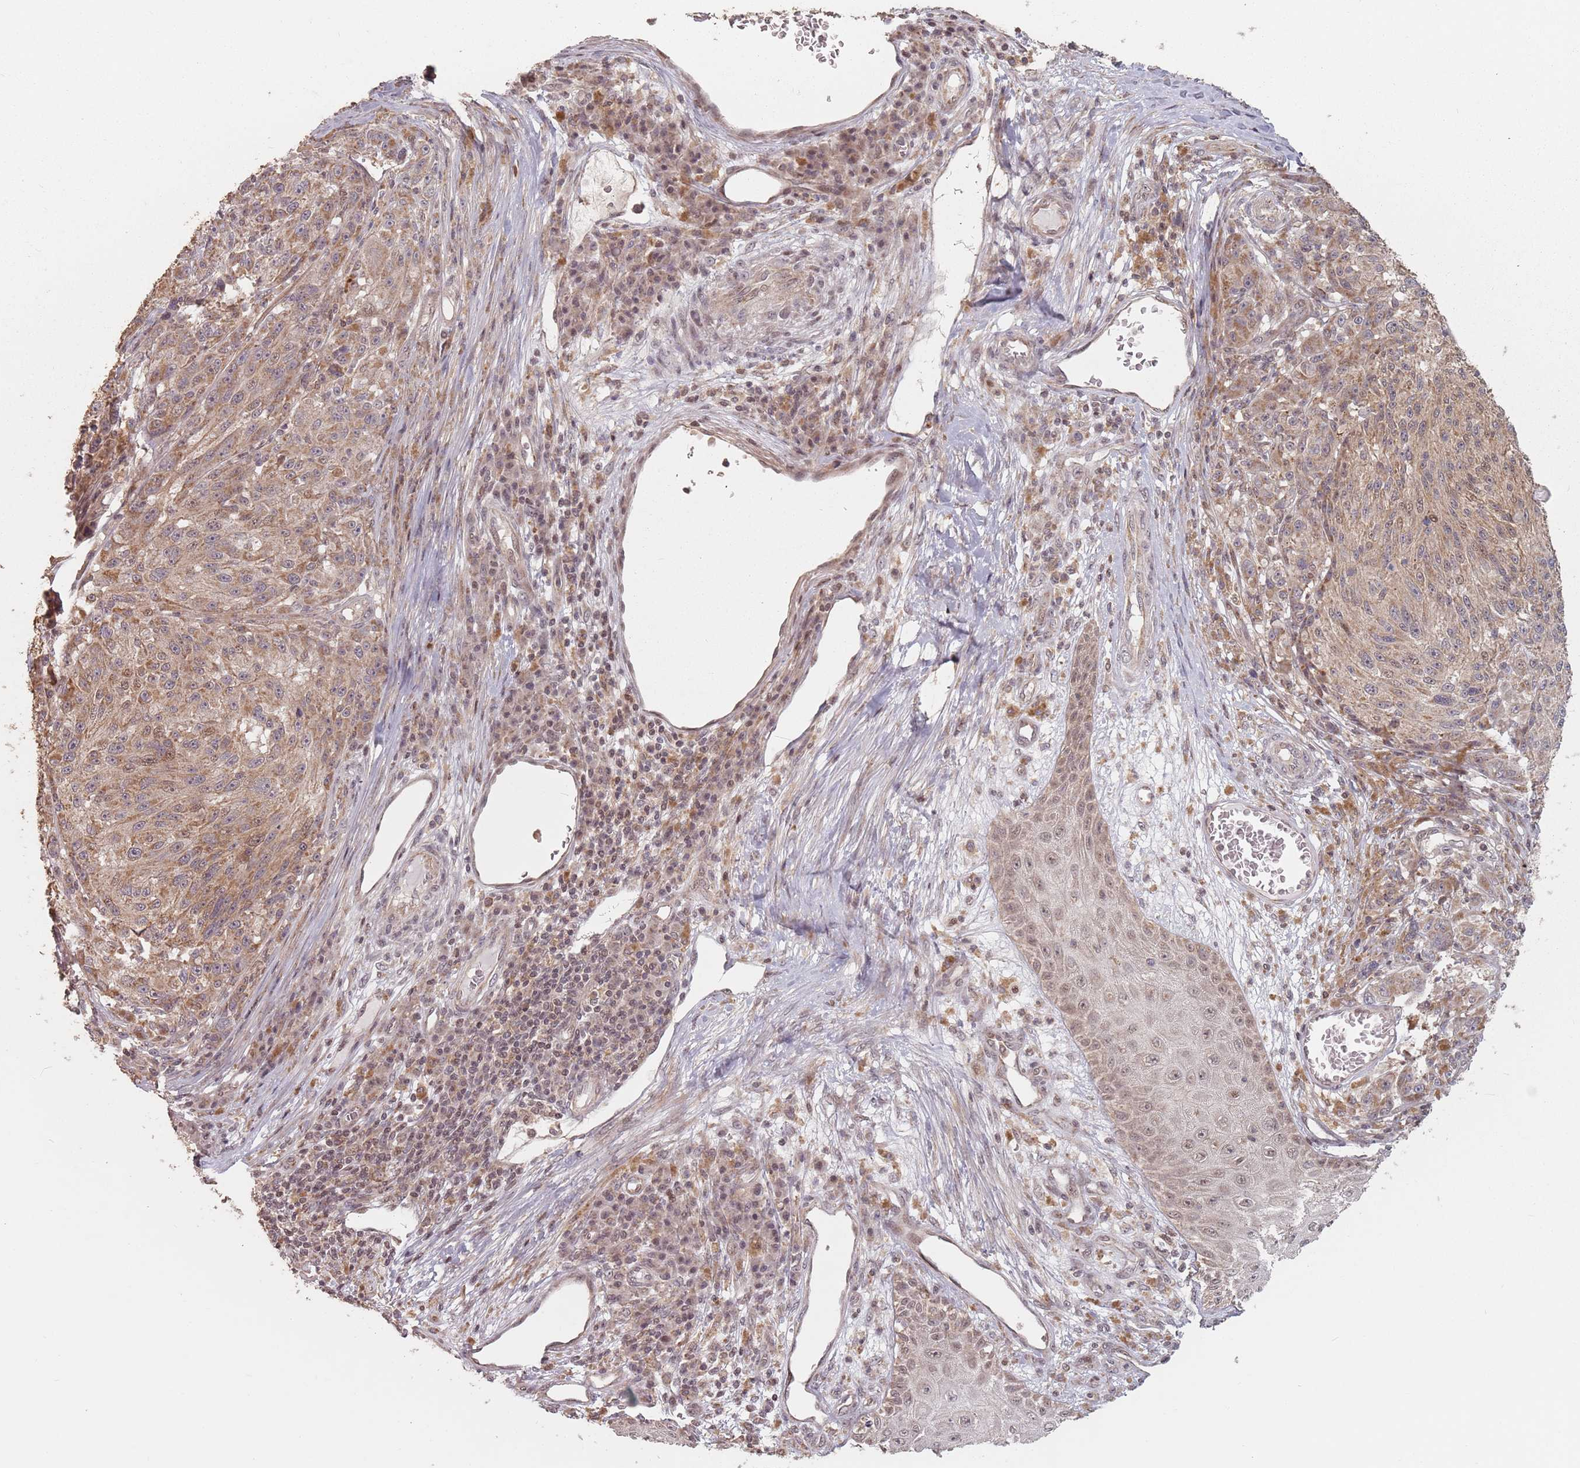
{"staining": {"intensity": "moderate", "quantity": ">75%", "location": "cytoplasmic/membranous"}, "tissue": "melanoma", "cell_type": "Tumor cells", "image_type": "cancer", "snomed": [{"axis": "morphology", "description": "Malignant melanoma, NOS"}, {"axis": "topography", "description": "Skin"}], "caption": "Human melanoma stained for a protein (brown) displays moderate cytoplasmic/membranous positive staining in approximately >75% of tumor cells.", "gene": "VPS52", "patient": {"sex": "male", "age": 53}}